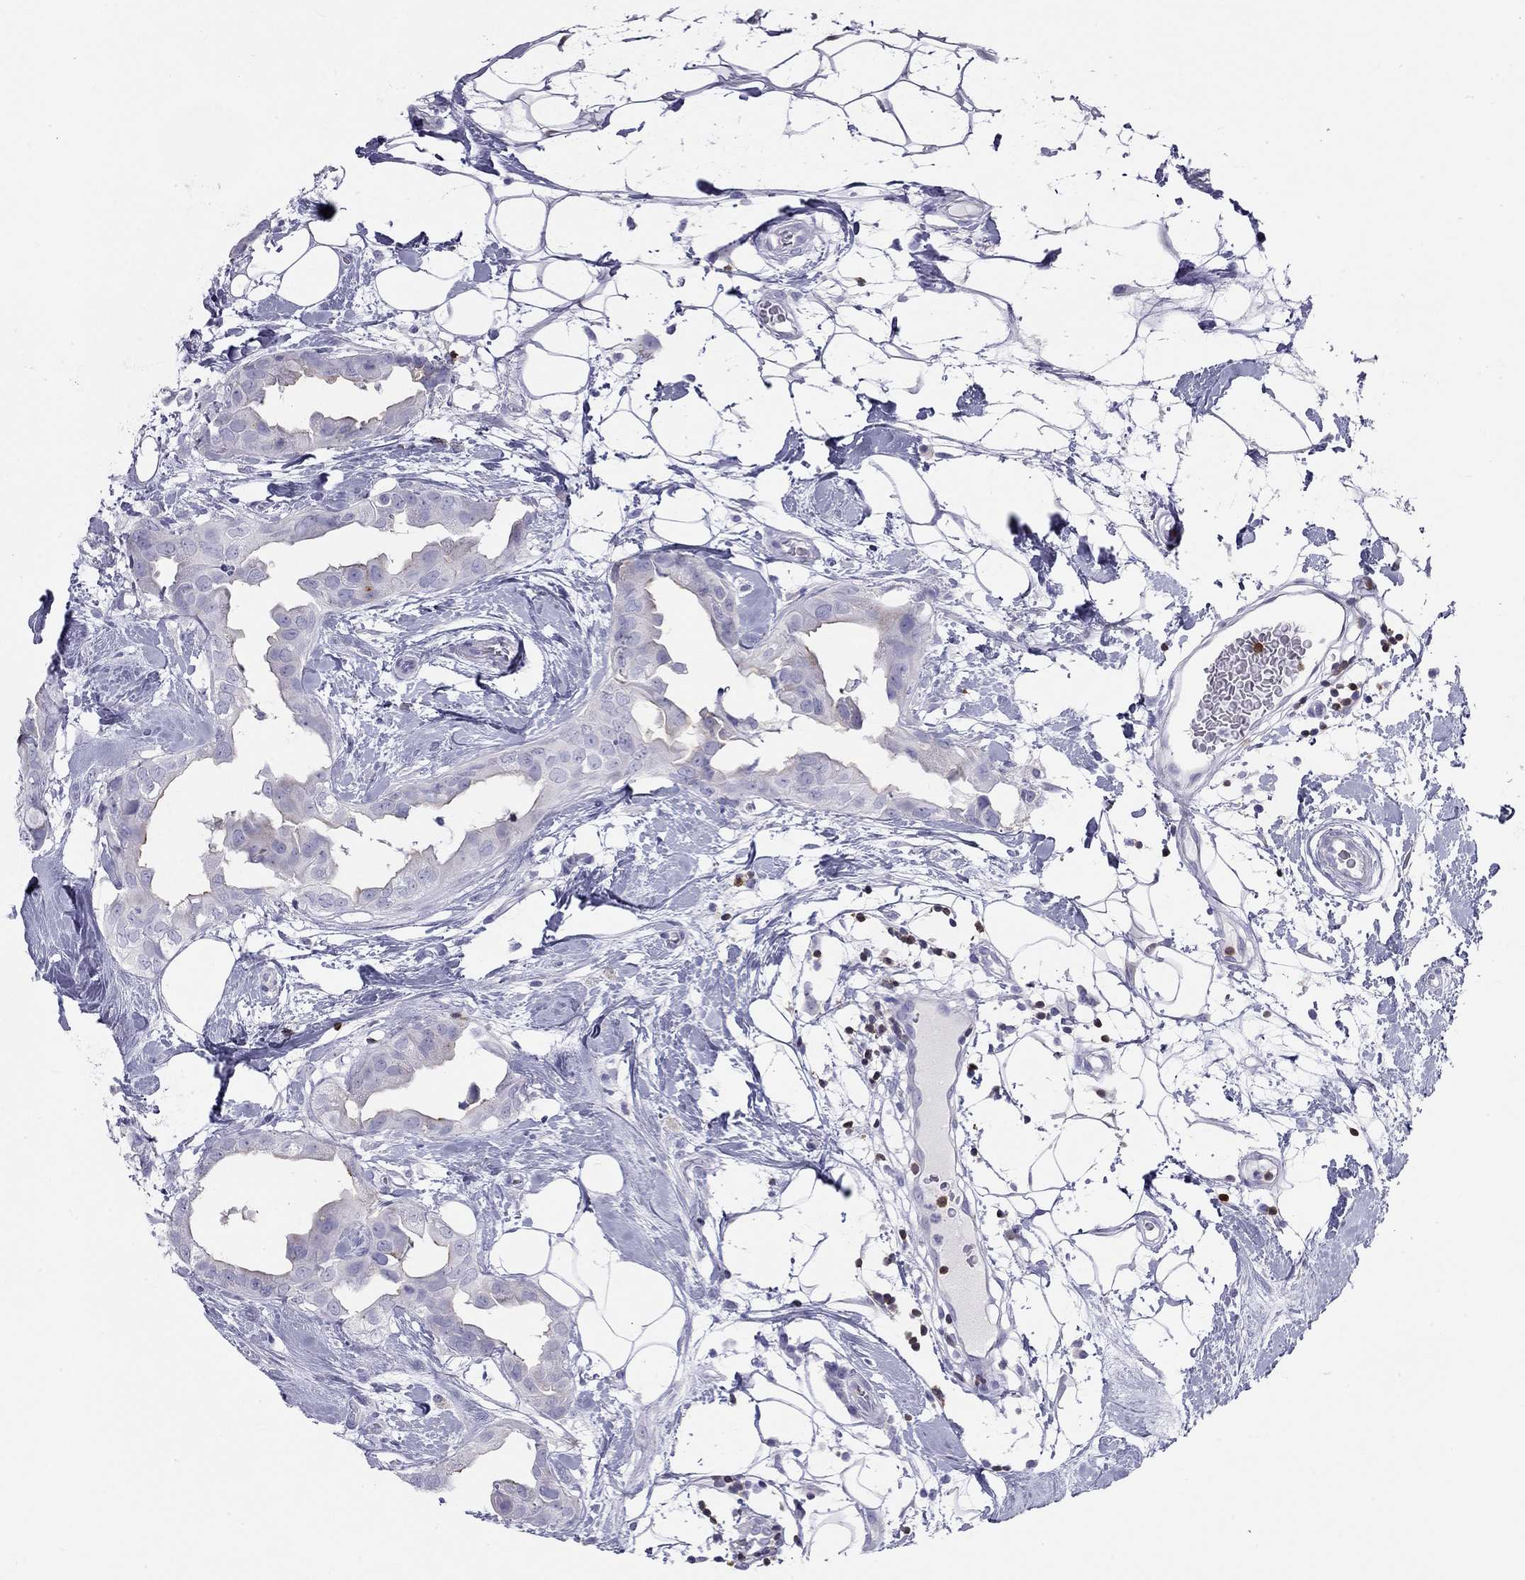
{"staining": {"intensity": "negative", "quantity": "none", "location": "none"}, "tissue": "breast cancer", "cell_type": "Tumor cells", "image_type": "cancer", "snomed": [{"axis": "morphology", "description": "Normal tissue, NOS"}, {"axis": "morphology", "description": "Duct carcinoma"}, {"axis": "topography", "description": "Breast"}], "caption": "Immunohistochemistry (IHC) histopathology image of neoplastic tissue: intraductal carcinoma (breast) stained with DAB demonstrates no significant protein expression in tumor cells.", "gene": "SH2D2A", "patient": {"sex": "female", "age": 40}}